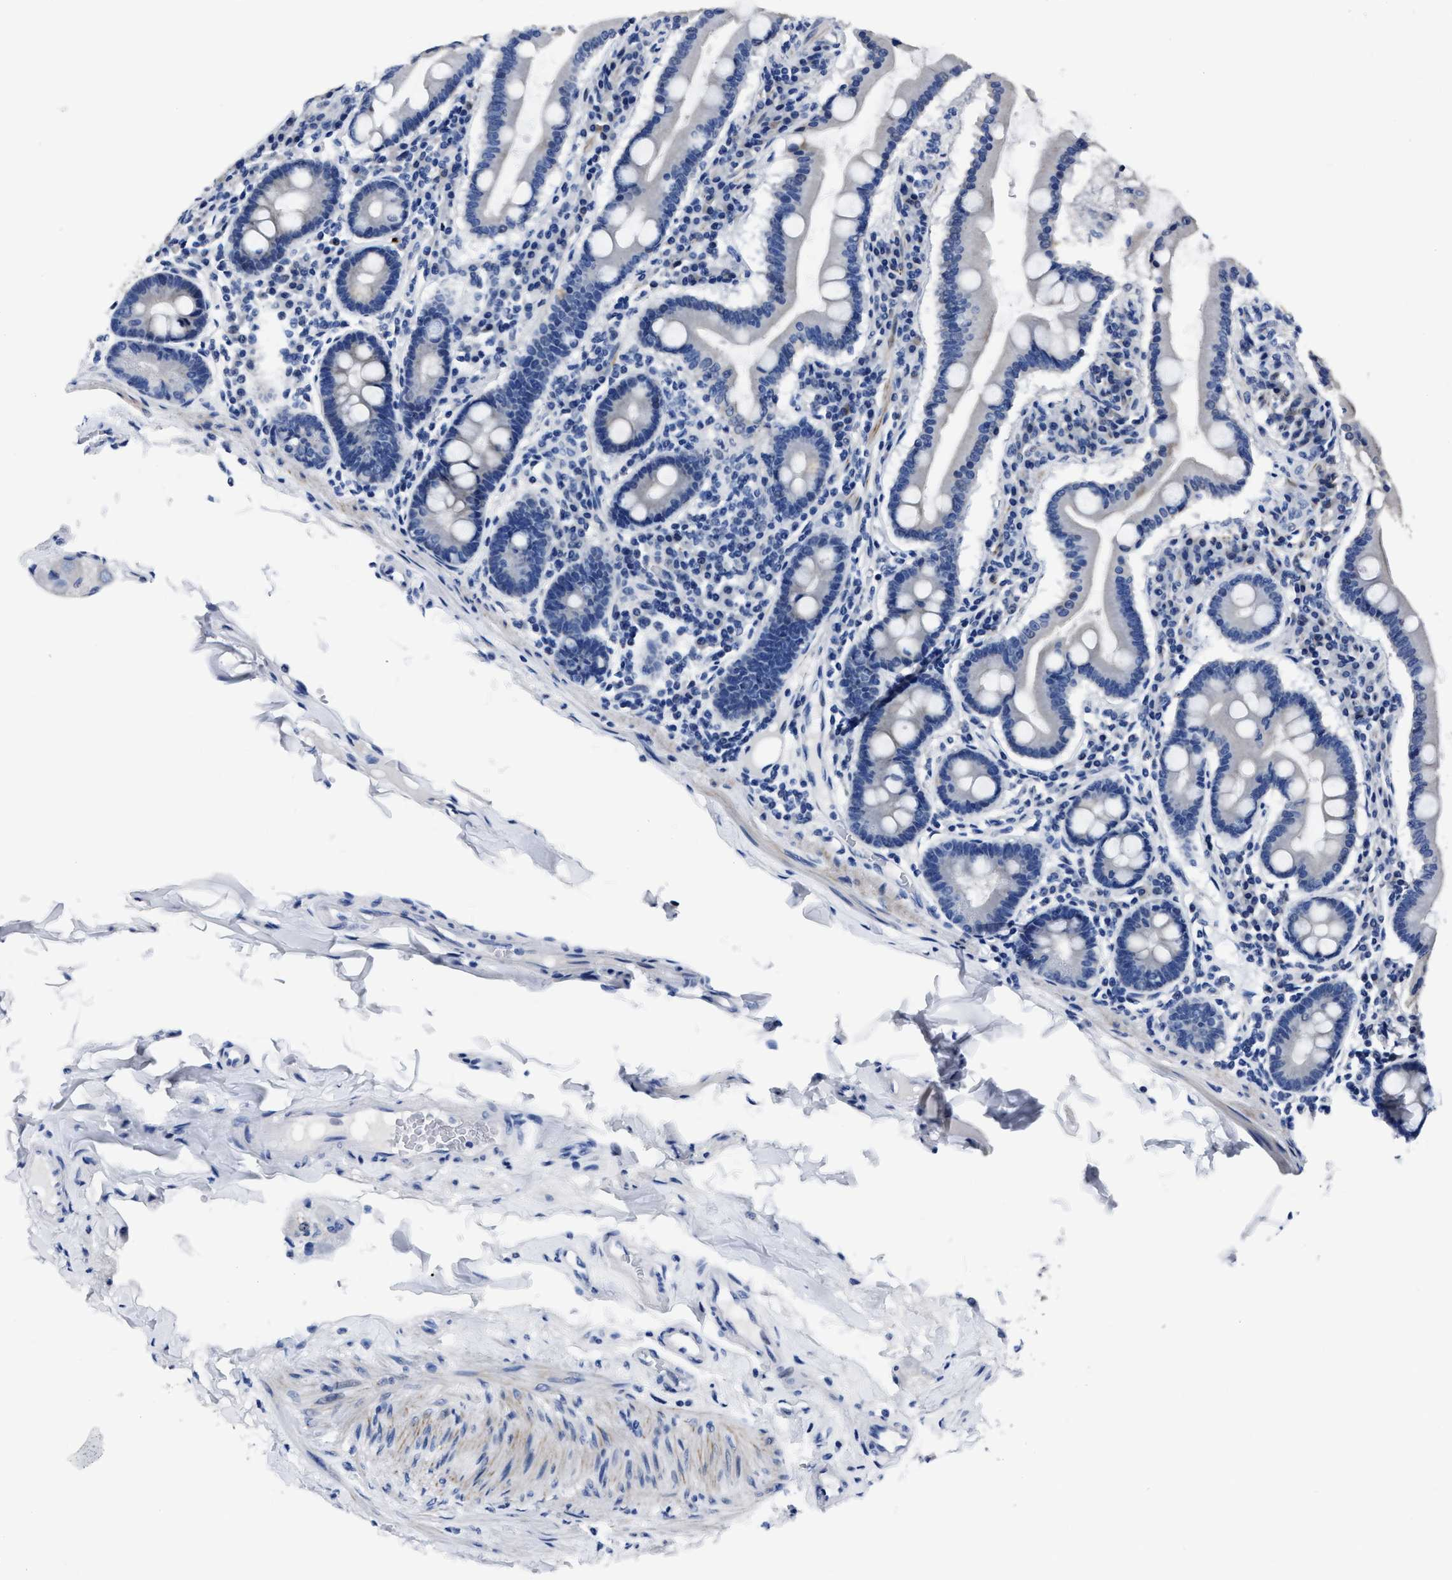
{"staining": {"intensity": "negative", "quantity": "none", "location": "none"}, "tissue": "duodenum", "cell_type": "Glandular cells", "image_type": "normal", "snomed": [{"axis": "morphology", "description": "Normal tissue, NOS"}, {"axis": "topography", "description": "Duodenum"}], "caption": "Immunohistochemical staining of benign human duodenum reveals no significant expression in glandular cells. The staining is performed using DAB (3,3'-diaminobenzidine) brown chromogen with nuclei counter-stained in using hematoxylin.", "gene": "MOV10L1", "patient": {"sex": "male", "age": 50}}